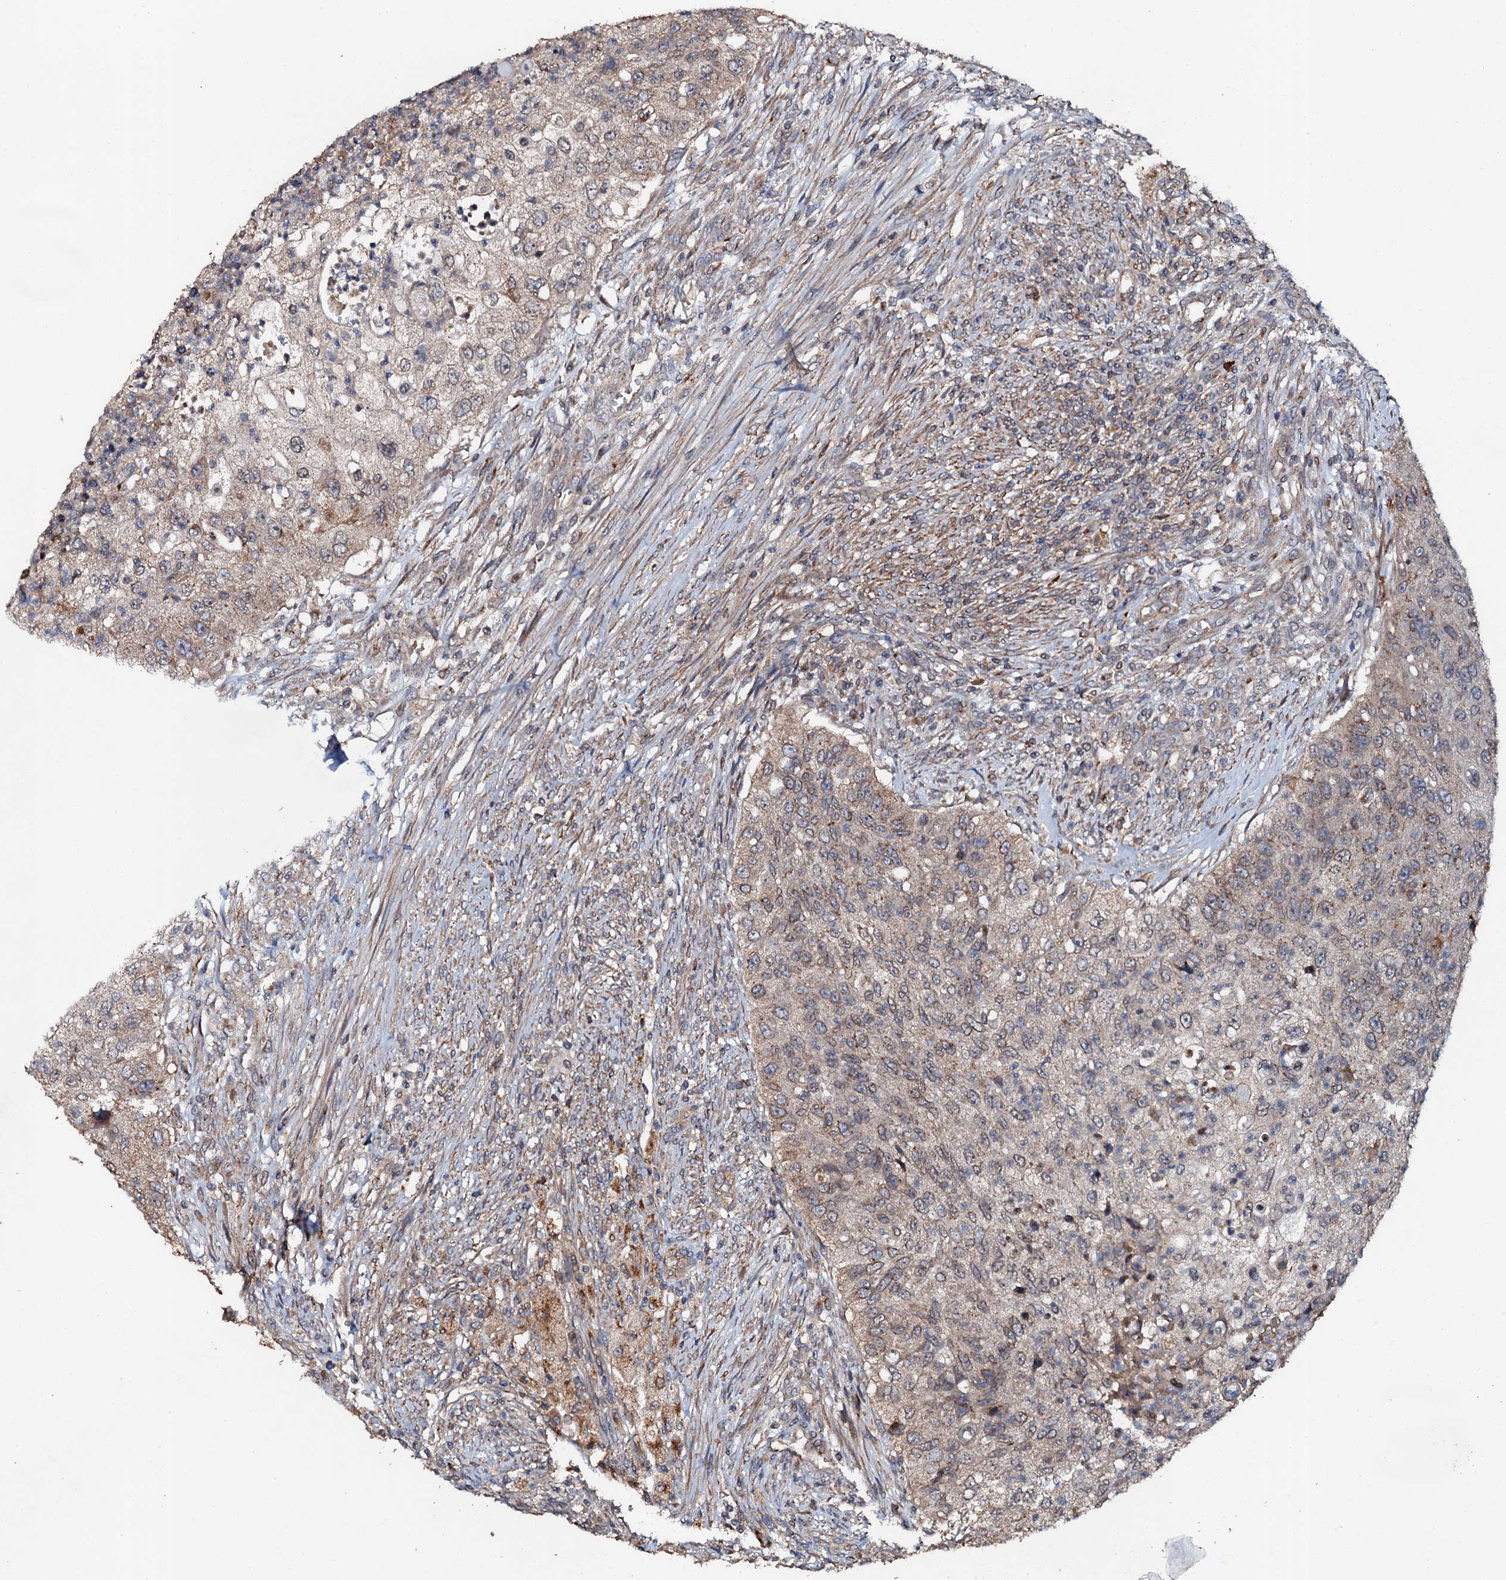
{"staining": {"intensity": "weak", "quantity": ">75%", "location": "cytoplasmic/membranous,nuclear"}, "tissue": "urothelial cancer", "cell_type": "Tumor cells", "image_type": "cancer", "snomed": [{"axis": "morphology", "description": "Urothelial carcinoma, High grade"}, {"axis": "topography", "description": "Urinary bladder"}], "caption": "IHC micrograph of high-grade urothelial carcinoma stained for a protein (brown), which shows low levels of weak cytoplasmic/membranous and nuclear positivity in approximately >75% of tumor cells.", "gene": "GLCE", "patient": {"sex": "female", "age": 60}}